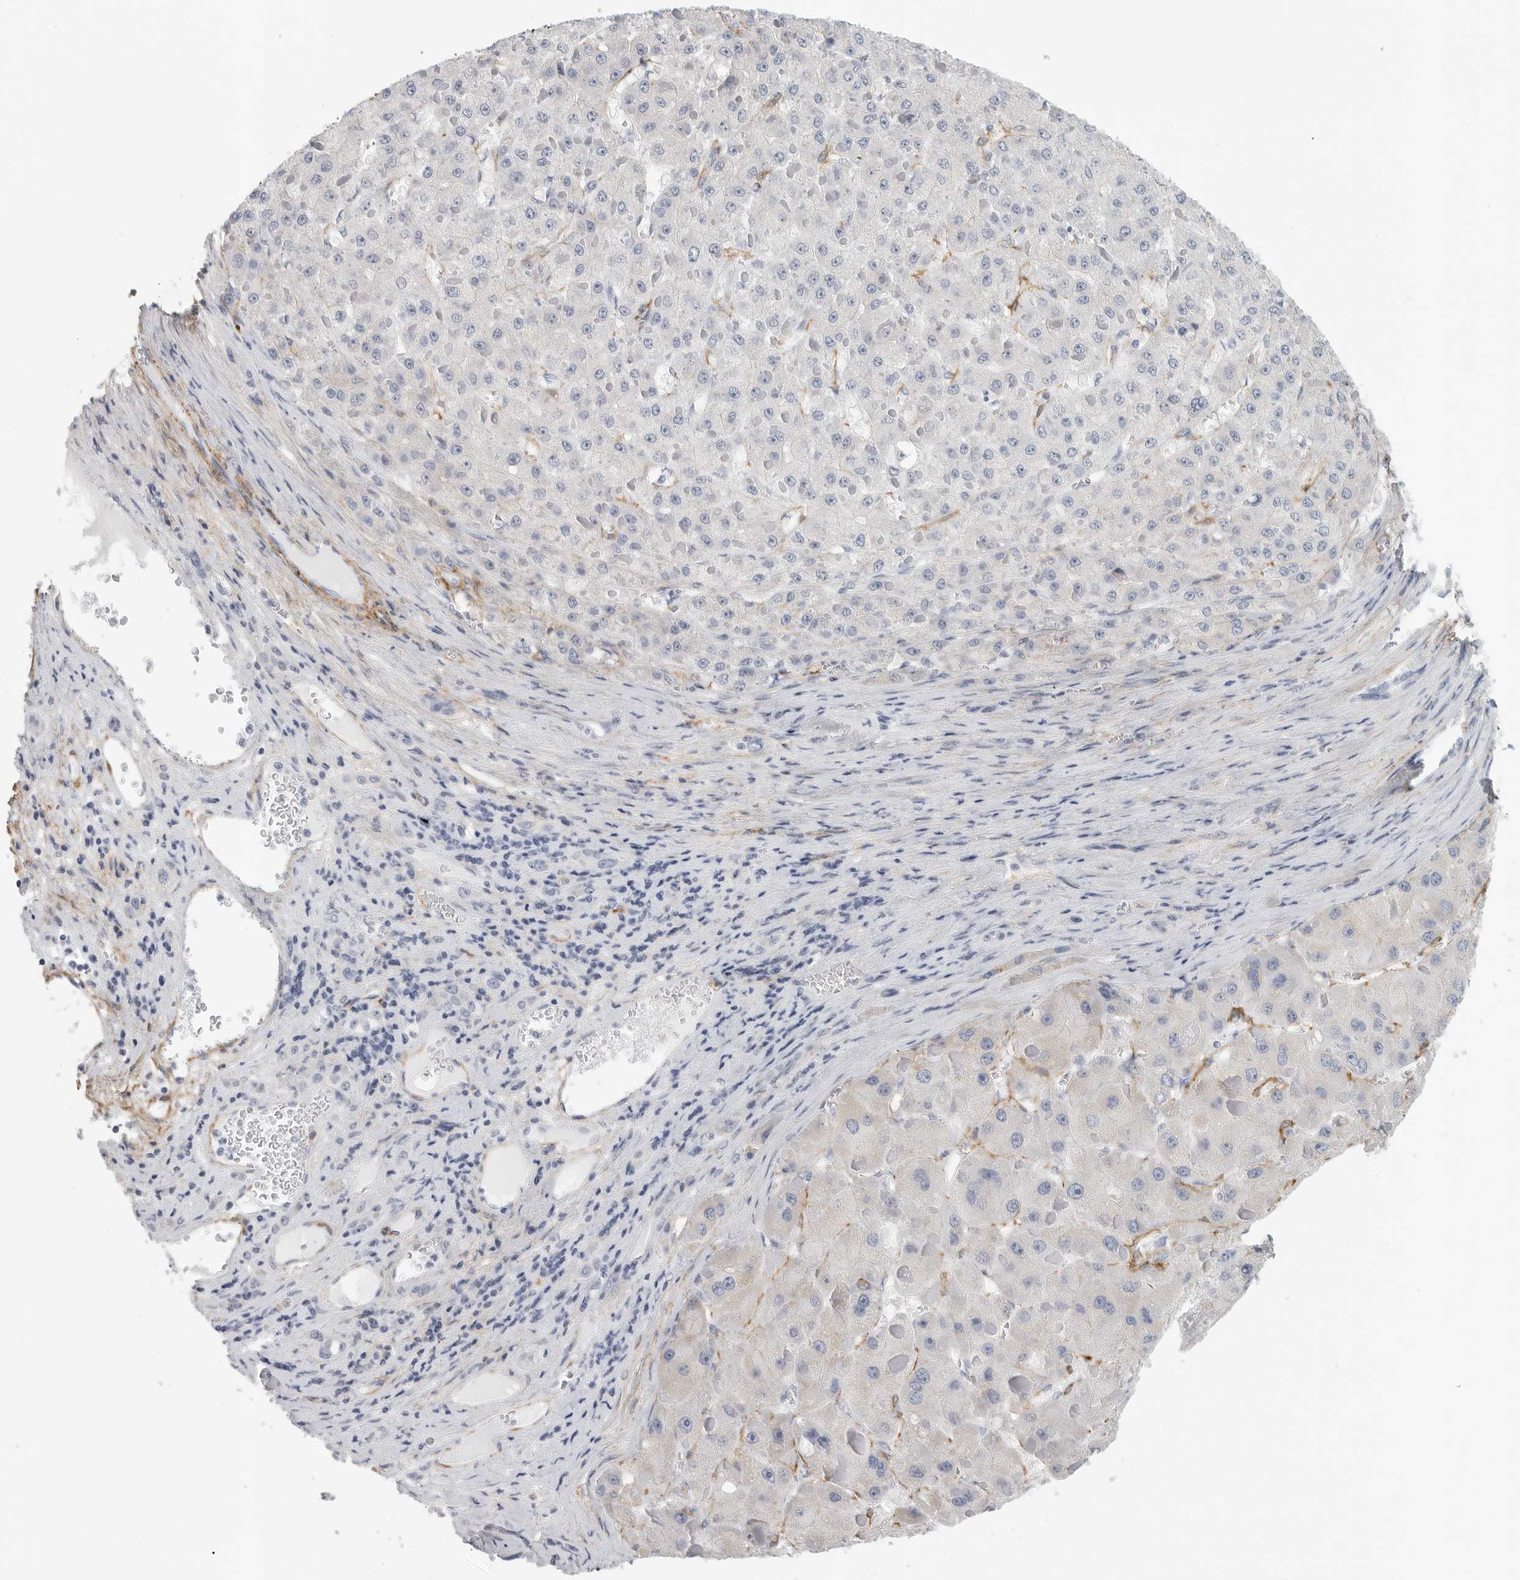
{"staining": {"intensity": "negative", "quantity": "none", "location": "none"}, "tissue": "liver cancer", "cell_type": "Tumor cells", "image_type": "cancer", "snomed": [{"axis": "morphology", "description": "Carcinoma, Hepatocellular, NOS"}, {"axis": "topography", "description": "Liver"}], "caption": "This is a image of IHC staining of hepatocellular carcinoma (liver), which shows no expression in tumor cells. The staining is performed using DAB (3,3'-diaminobenzidine) brown chromogen with nuclei counter-stained in using hematoxylin.", "gene": "TNR", "patient": {"sex": "female", "age": 73}}